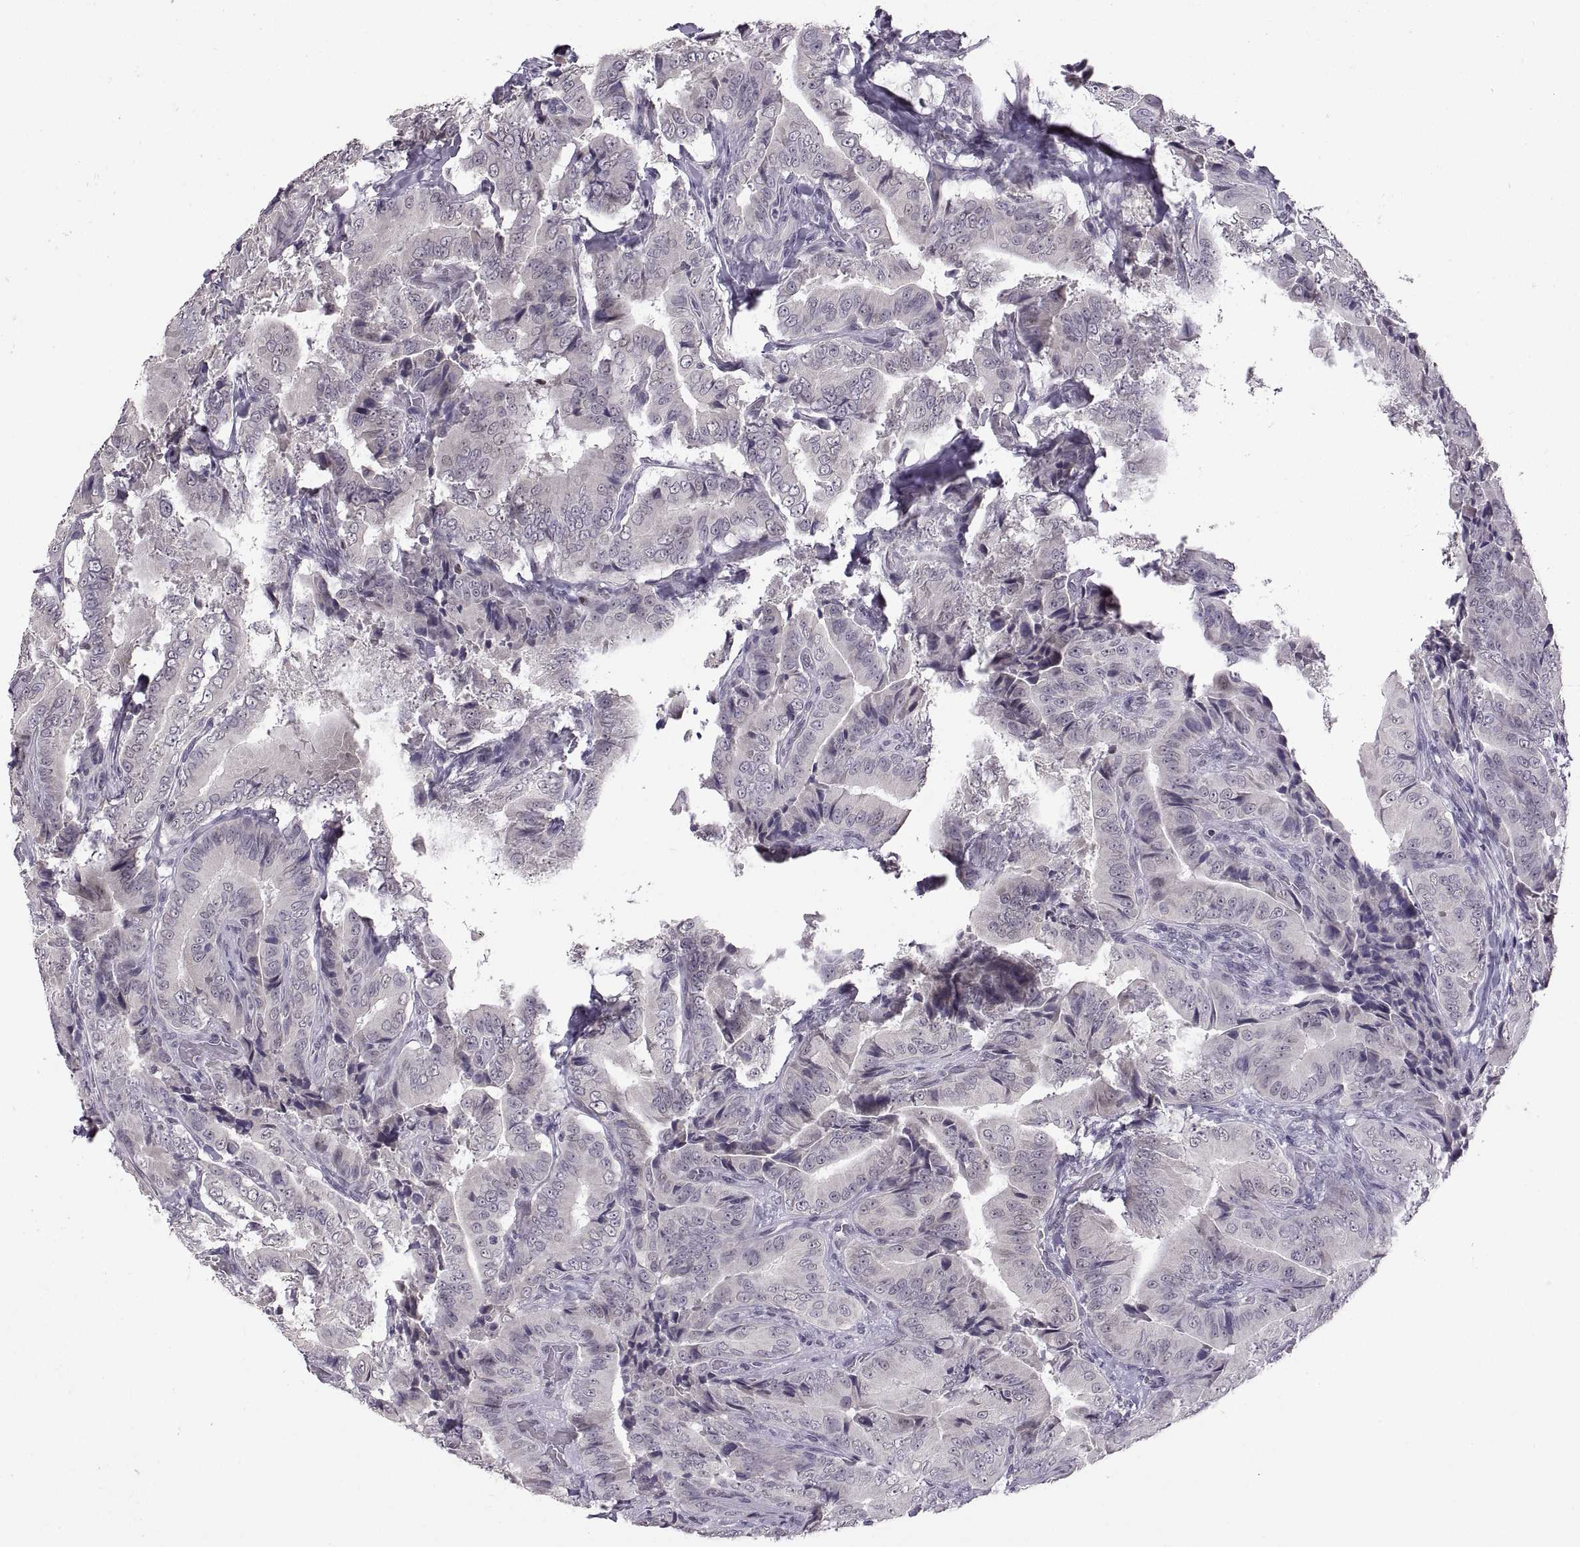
{"staining": {"intensity": "negative", "quantity": "none", "location": "none"}, "tissue": "thyroid cancer", "cell_type": "Tumor cells", "image_type": "cancer", "snomed": [{"axis": "morphology", "description": "Papillary adenocarcinoma, NOS"}, {"axis": "topography", "description": "Thyroid gland"}], "caption": "A micrograph of human thyroid cancer is negative for staining in tumor cells. (Stains: DAB immunohistochemistry (IHC) with hematoxylin counter stain, Microscopy: brightfield microscopy at high magnification).", "gene": "NEK2", "patient": {"sex": "male", "age": 61}}